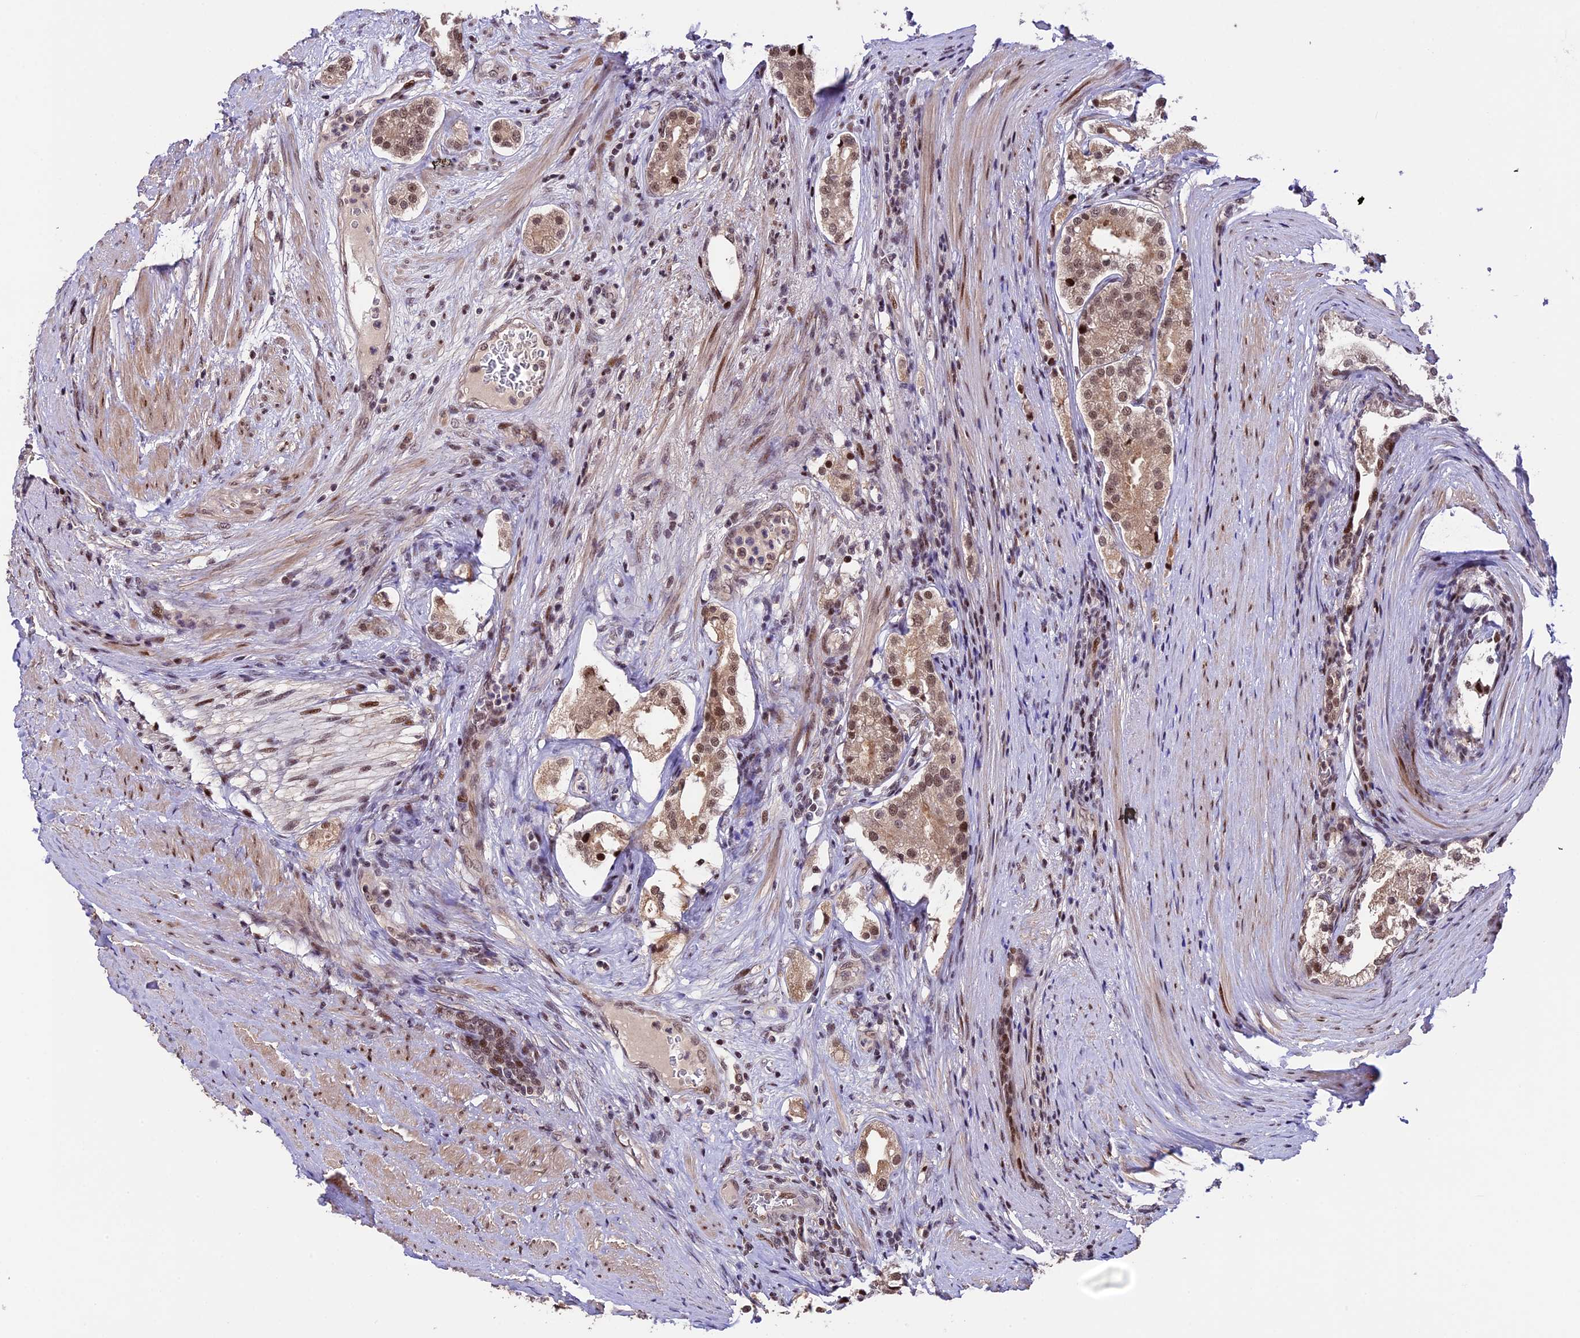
{"staining": {"intensity": "moderate", "quantity": ">75%", "location": "nuclear"}, "tissue": "prostate cancer", "cell_type": "Tumor cells", "image_type": "cancer", "snomed": [{"axis": "morphology", "description": "Adenocarcinoma, High grade"}, {"axis": "topography", "description": "Prostate"}], "caption": "High-magnification brightfield microscopy of prostate adenocarcinoma (high-grade) stained with DAB (brown) and counterstained with hematoxylin (blue). tumor cells exhibit moderate nuclear expression is appreciated in approximately>75% of cells. The staining was performed using DAB to visualize the protein expression in brown, while the nuclei were stained in blue with hematoxylin (Magnification: 20x).", "gene": "TCP11L2", "patient": {"sex": "male", "age": 69}}